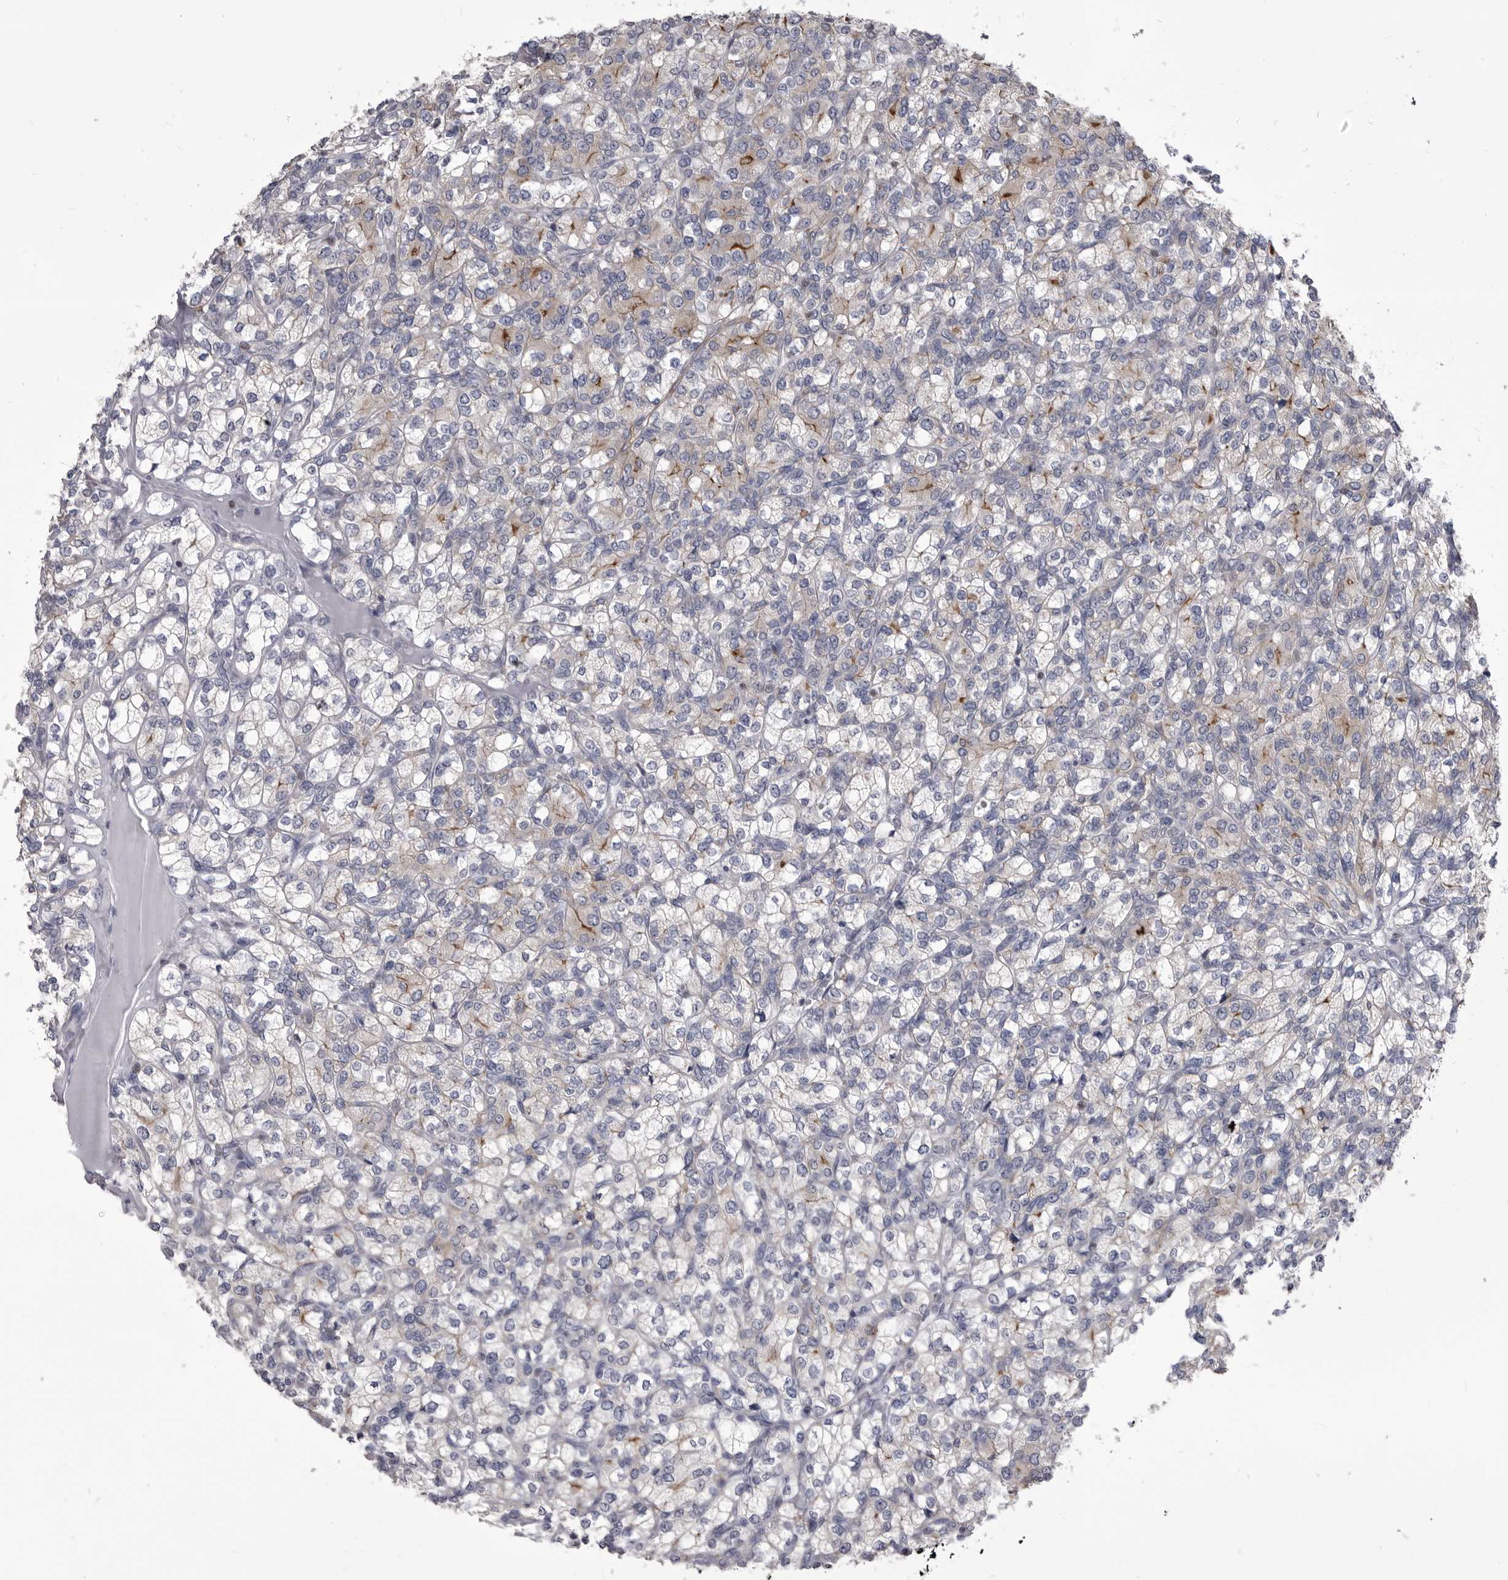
{"staining": {"intensity": "moderate", "quantity": "<25%", "location": "cytoplasmic/membranous"}, "tissue": "renal cancer", "cell_type": "Tumor cells", "image_type": "cancer", "snomed": [{"axis": "morphology", "description": "Adenocarcinoma, NOS"}, {"axis": "topography", "description": "Kidney"}], "caption": "Renal cancer (adenocarcinoma) stained for a protein demonstrates moderate cytoplasmic/membranous positivity in tumor cells.", "gene": "OPLAH", "patient": {"sex": "male", "age": 77}}